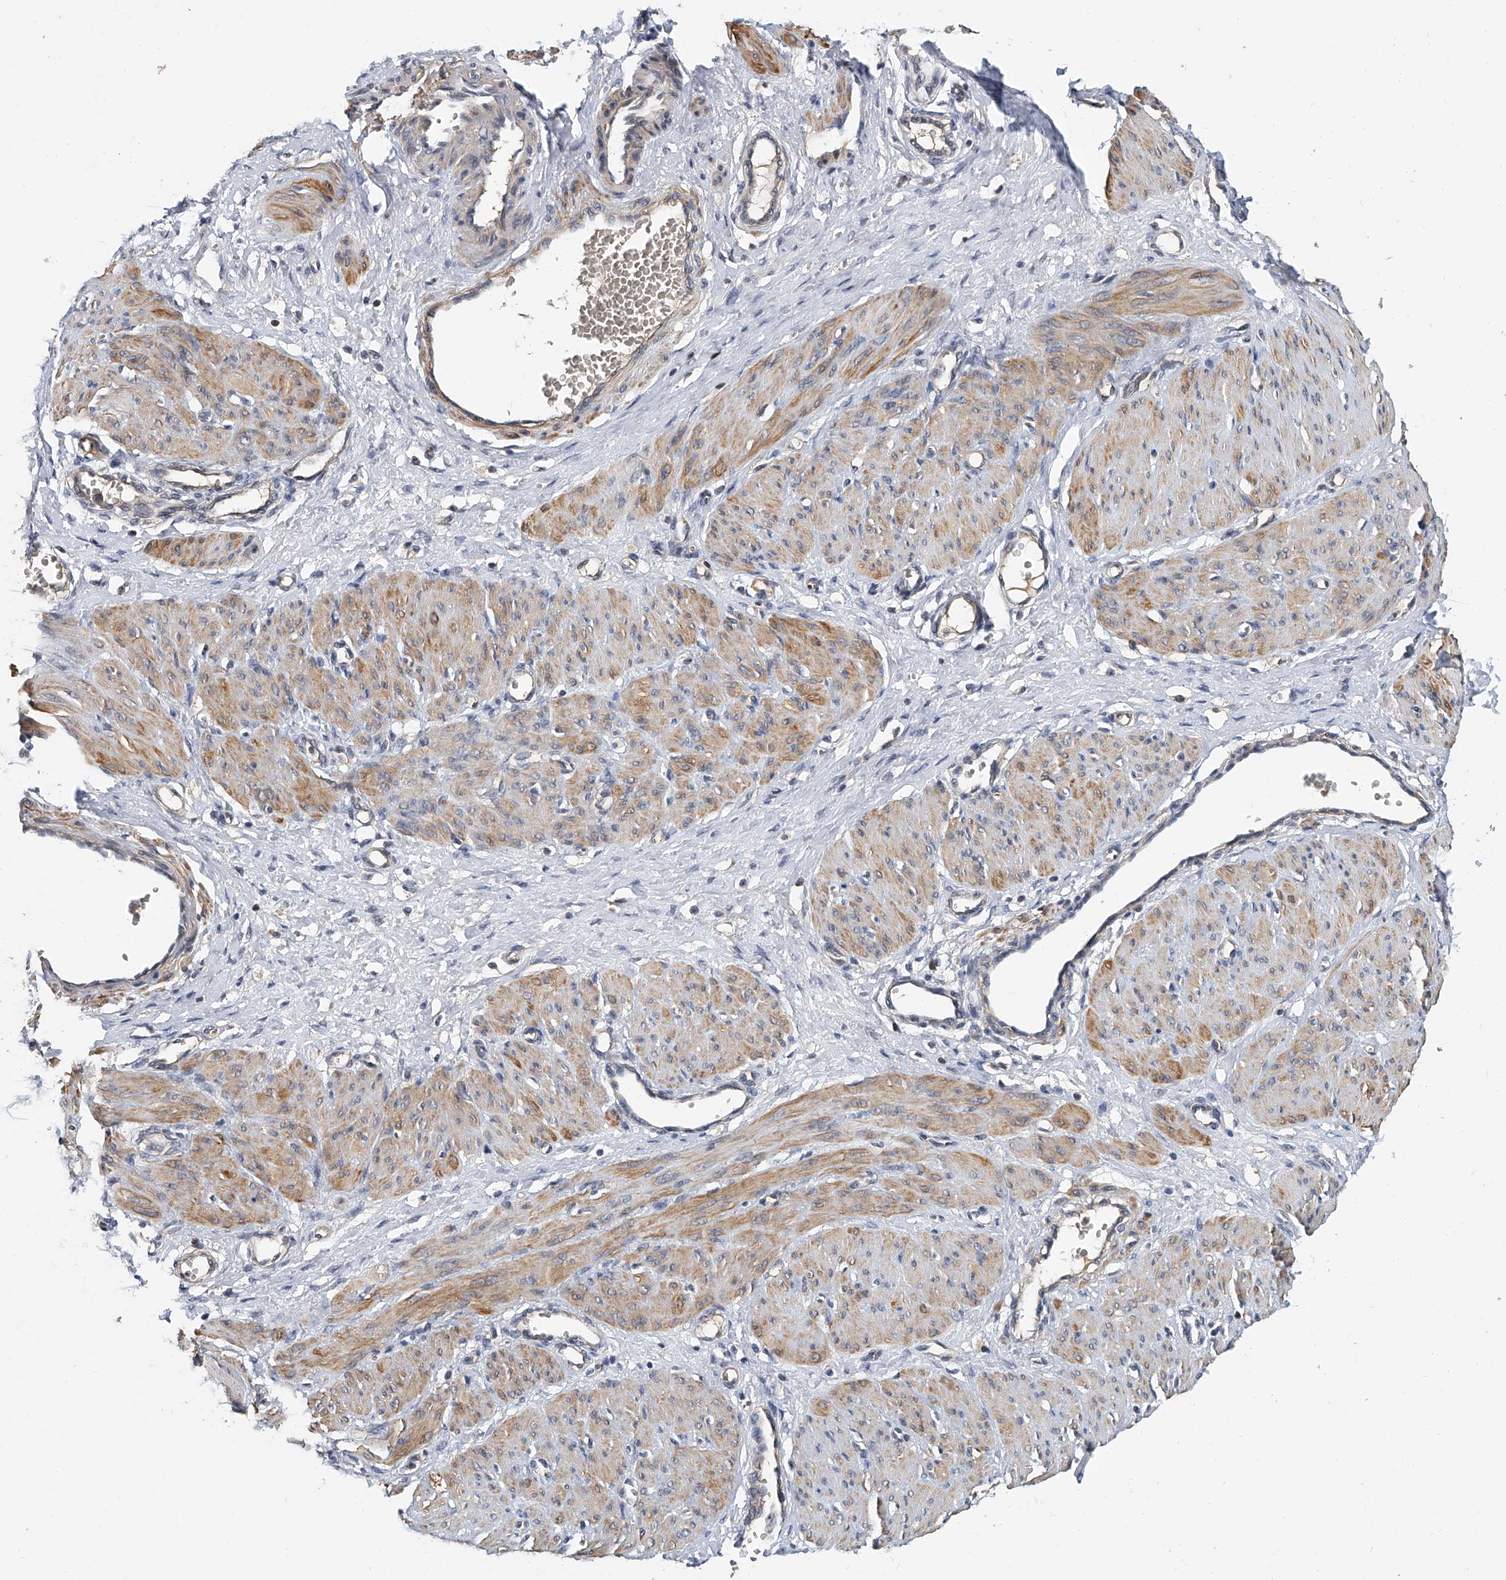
{"staining": {"intensity": "moderate", "quantity": "25%-75%", "location": "cytoplasmic/membranous"}, "tissue": "smooth muscle", "cell_type": "Smooth muscle cells", "image_type": "normal", "snomed": [{"axis": "morphology", "description": "Normal tissue, NOS"}, {"axis": "topography", "description": "Endometrium"}], "caption": "Smooth muscle cells show medium levels of moderate cytoplasmic/membranous staining in about 25%-75% of cells in benign smooth muscle. (Brightfield microscopy of DAB IHC at high magnification).", "gene": "CD200", "patient": {"sex": "female", "age": 33}}